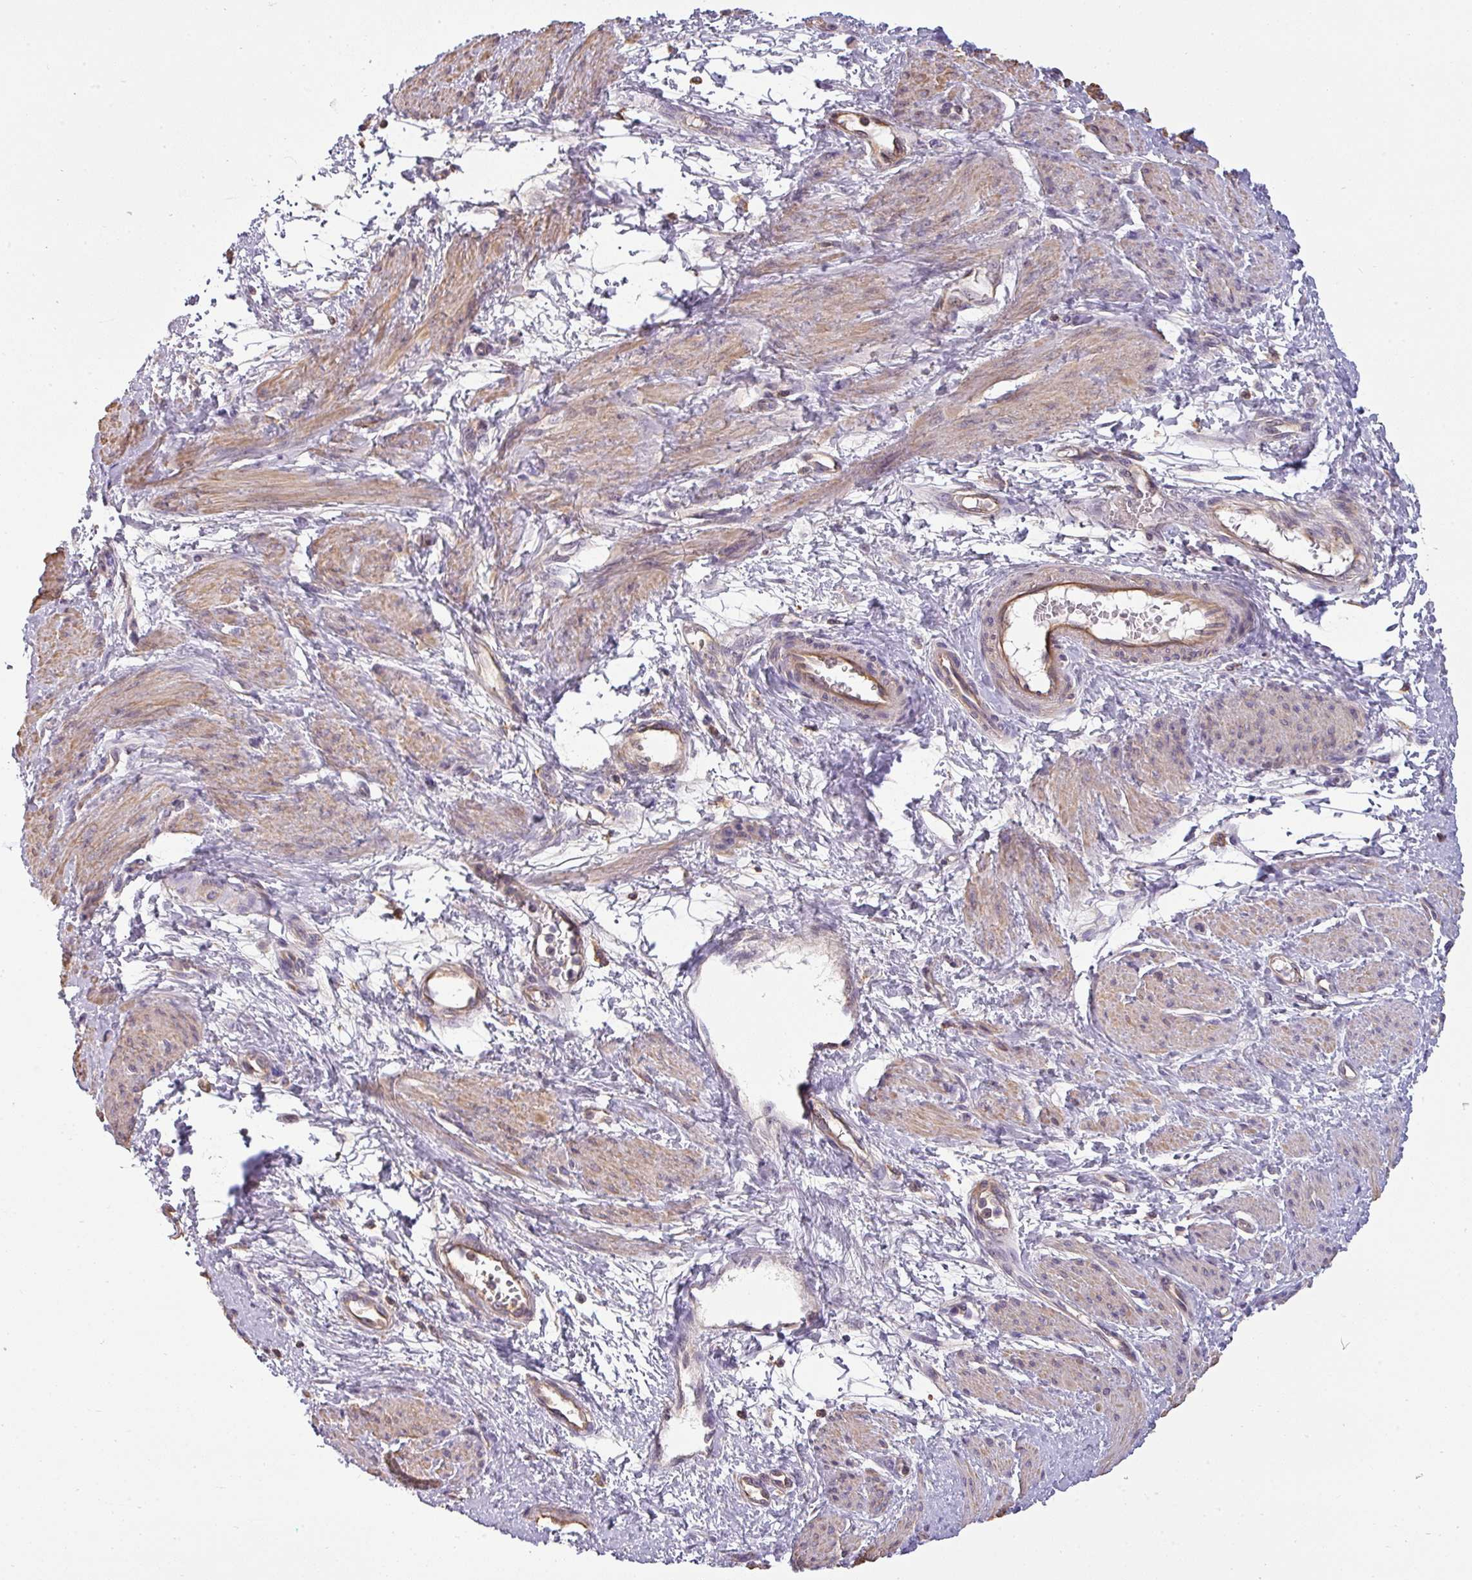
{"staining": {"intensity": "weak", "quantity": ">75%", "location": "cytoplasmic/membranous"}, "tissue": "smooth muscle", "cell_type": "Smooth muscle cells", "image_type": "normal", "snomed": [{"axis": "morphology", "description": "Normal tissue, NOS"}, {"axis": "topography", "description": "Smooth muscle"}, {"axis": "topography", "description": "Uterus"}], "caption": "Protein staining of benign smooth muscle shows weak cytoplasmic/membranous positivity in about >75% of smooth muscle cells.", "gene": "ZNF835", "patient": {"sex": "female", "age": 39}}